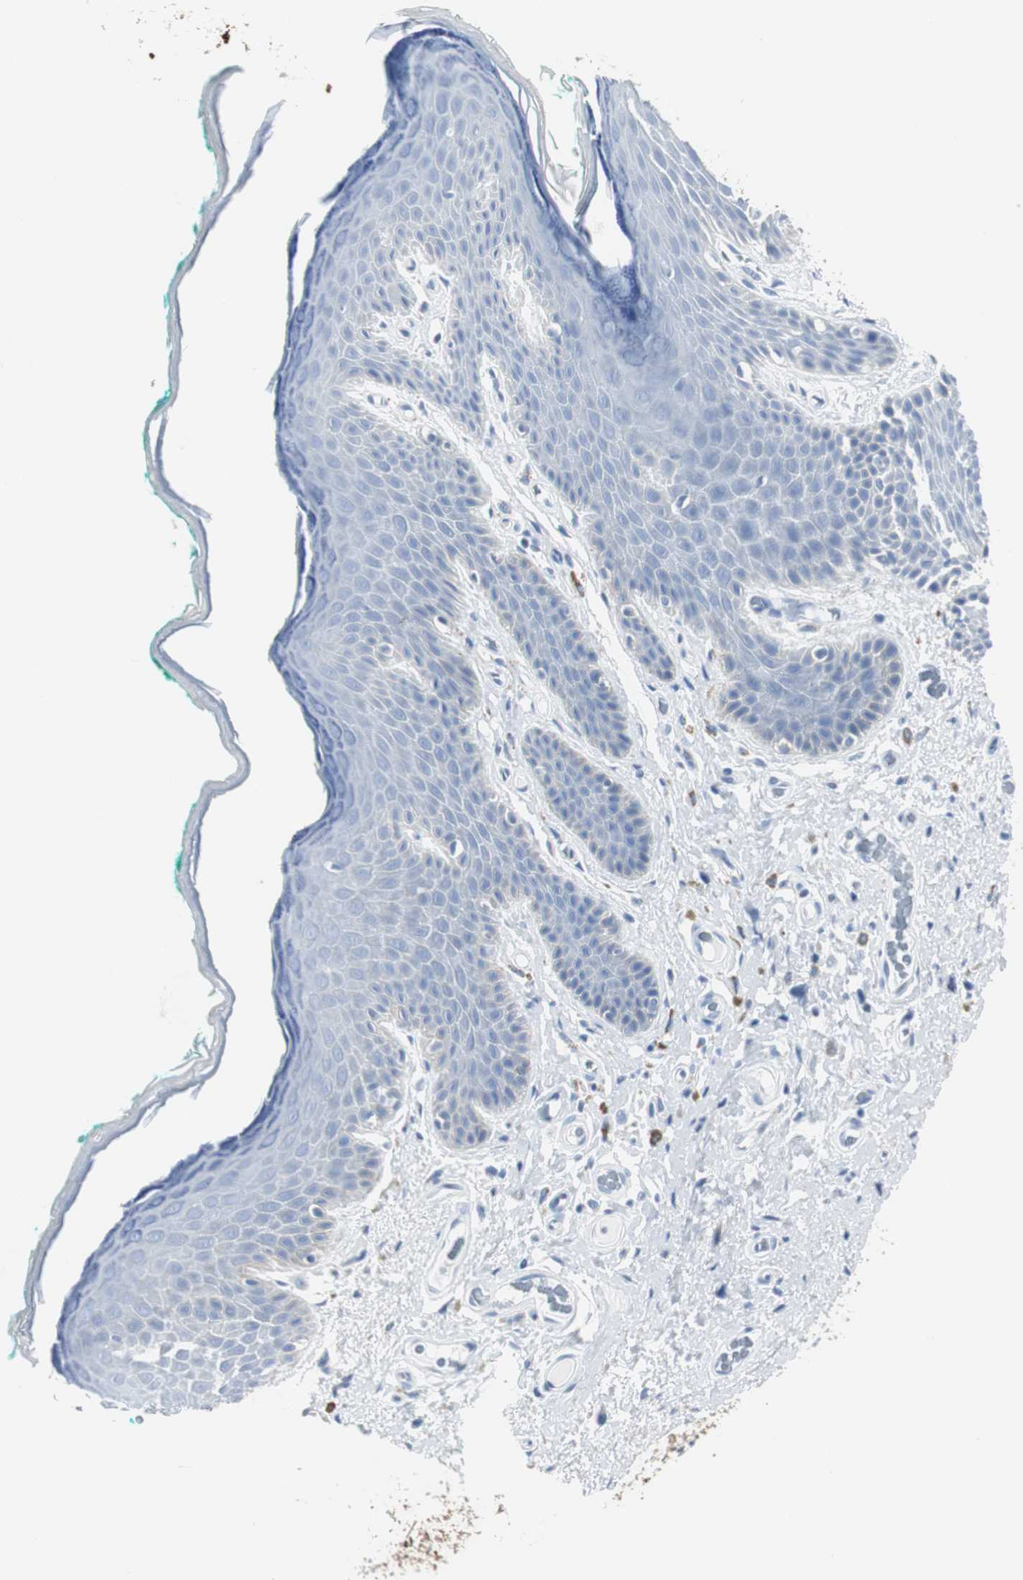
{"staining": {"intensity": "negative", "quantity": "none", "location": "none"}, "tissue": "skin", "cell_type": "Epidermal cells", "image_type": "normal", "snomed": [{"axis": "morphology", "description": "Normal tissue, NOS"}, {"axis": "topography", "description": "Anal"}], "caption": "A high-resolution micrograph shows immunohistochemistry staining of normal skin, which shows no significant expression in epidermal cells.", "gene": "GAP43", "patient": {"sex": "male", "age": 74}}